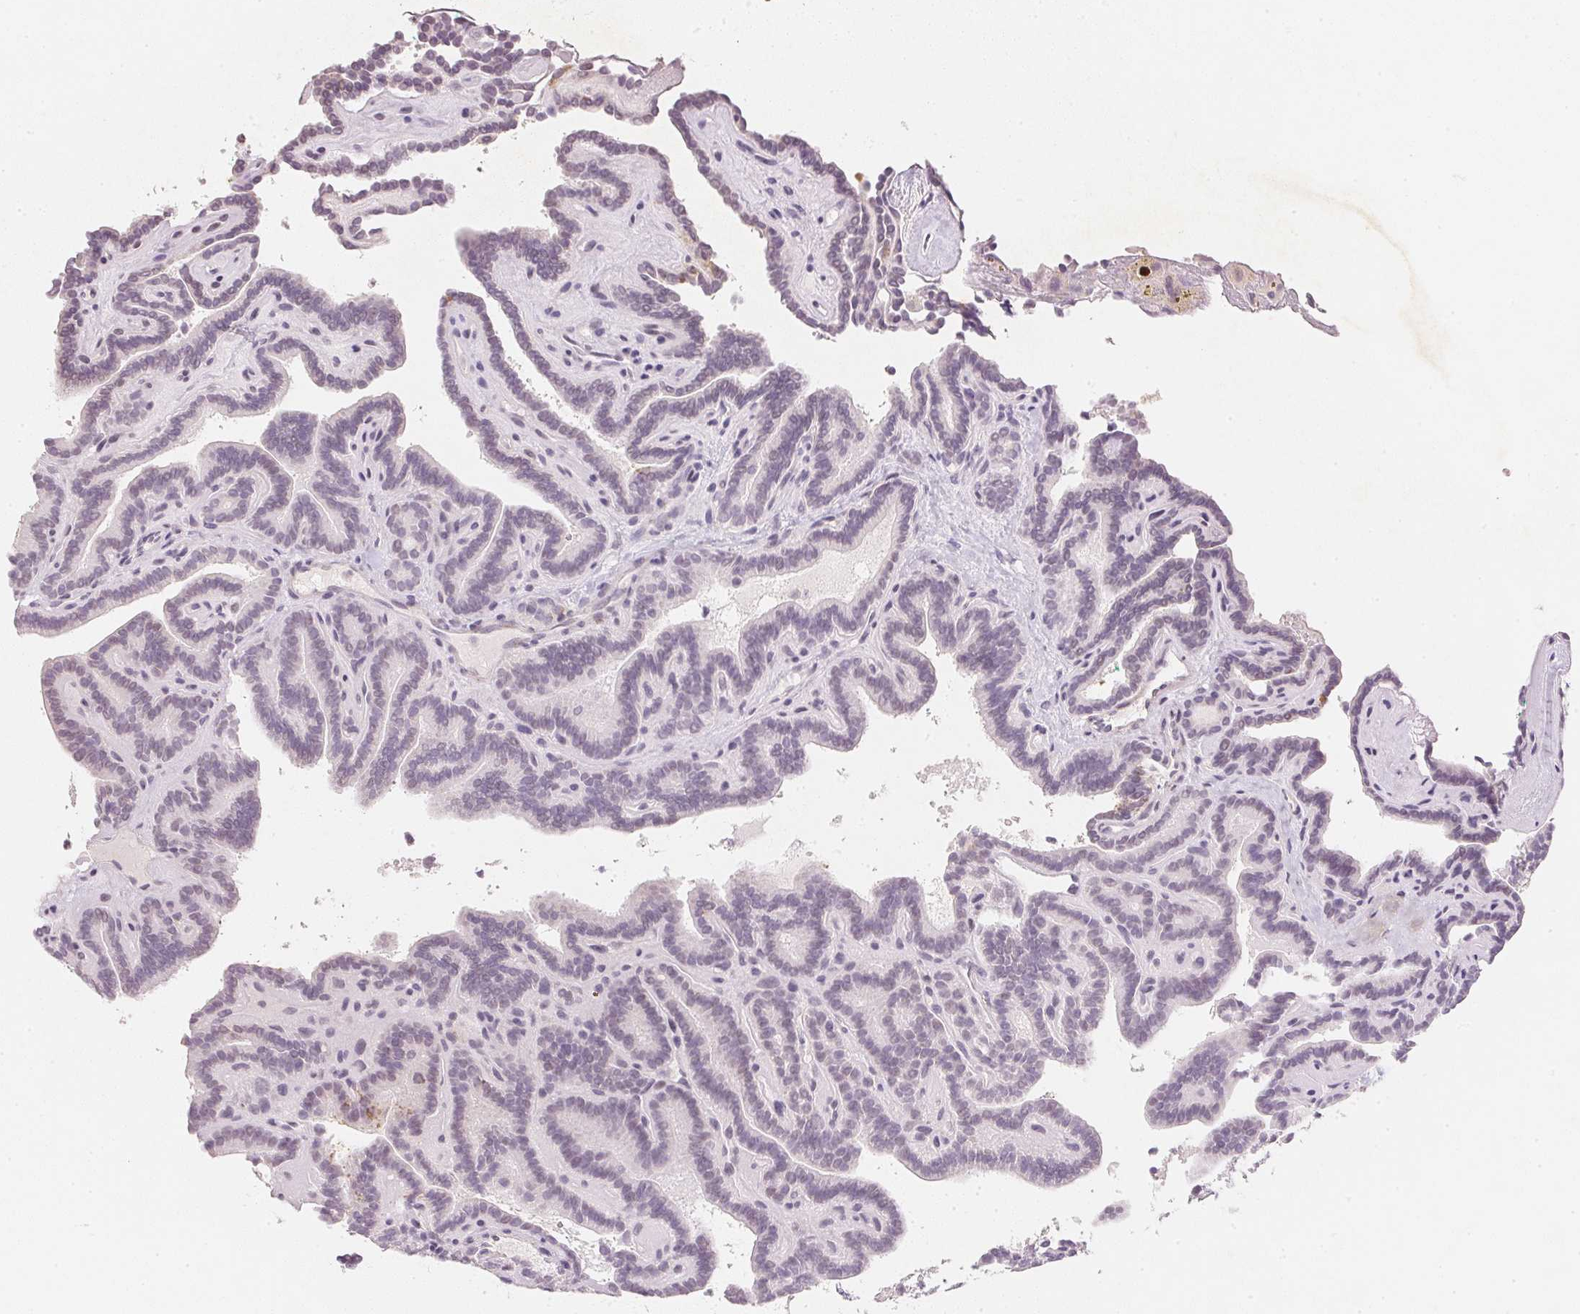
{"staining": {"intensity": "negative", "quantity": "none", "location": "none"}, "tissue": "thyroid cancer", "cell_type": "Tumor cells", "image_type": "cancer", "snomed": [{"axis": "morphology", "description": "Papillary adenocarcinoma, NOS"}, {"axis": "topography", "description": "Thyroid gland"}], "caption": "DAB (3,3'-diaminobenzidine) immunohistochemical staining of thyroid cancer (papillary adenocarcinoma) reveals no significant positivity in tumor cells.", "gene": "SMTN", "patient": {"sex": "female", "age": 21}}